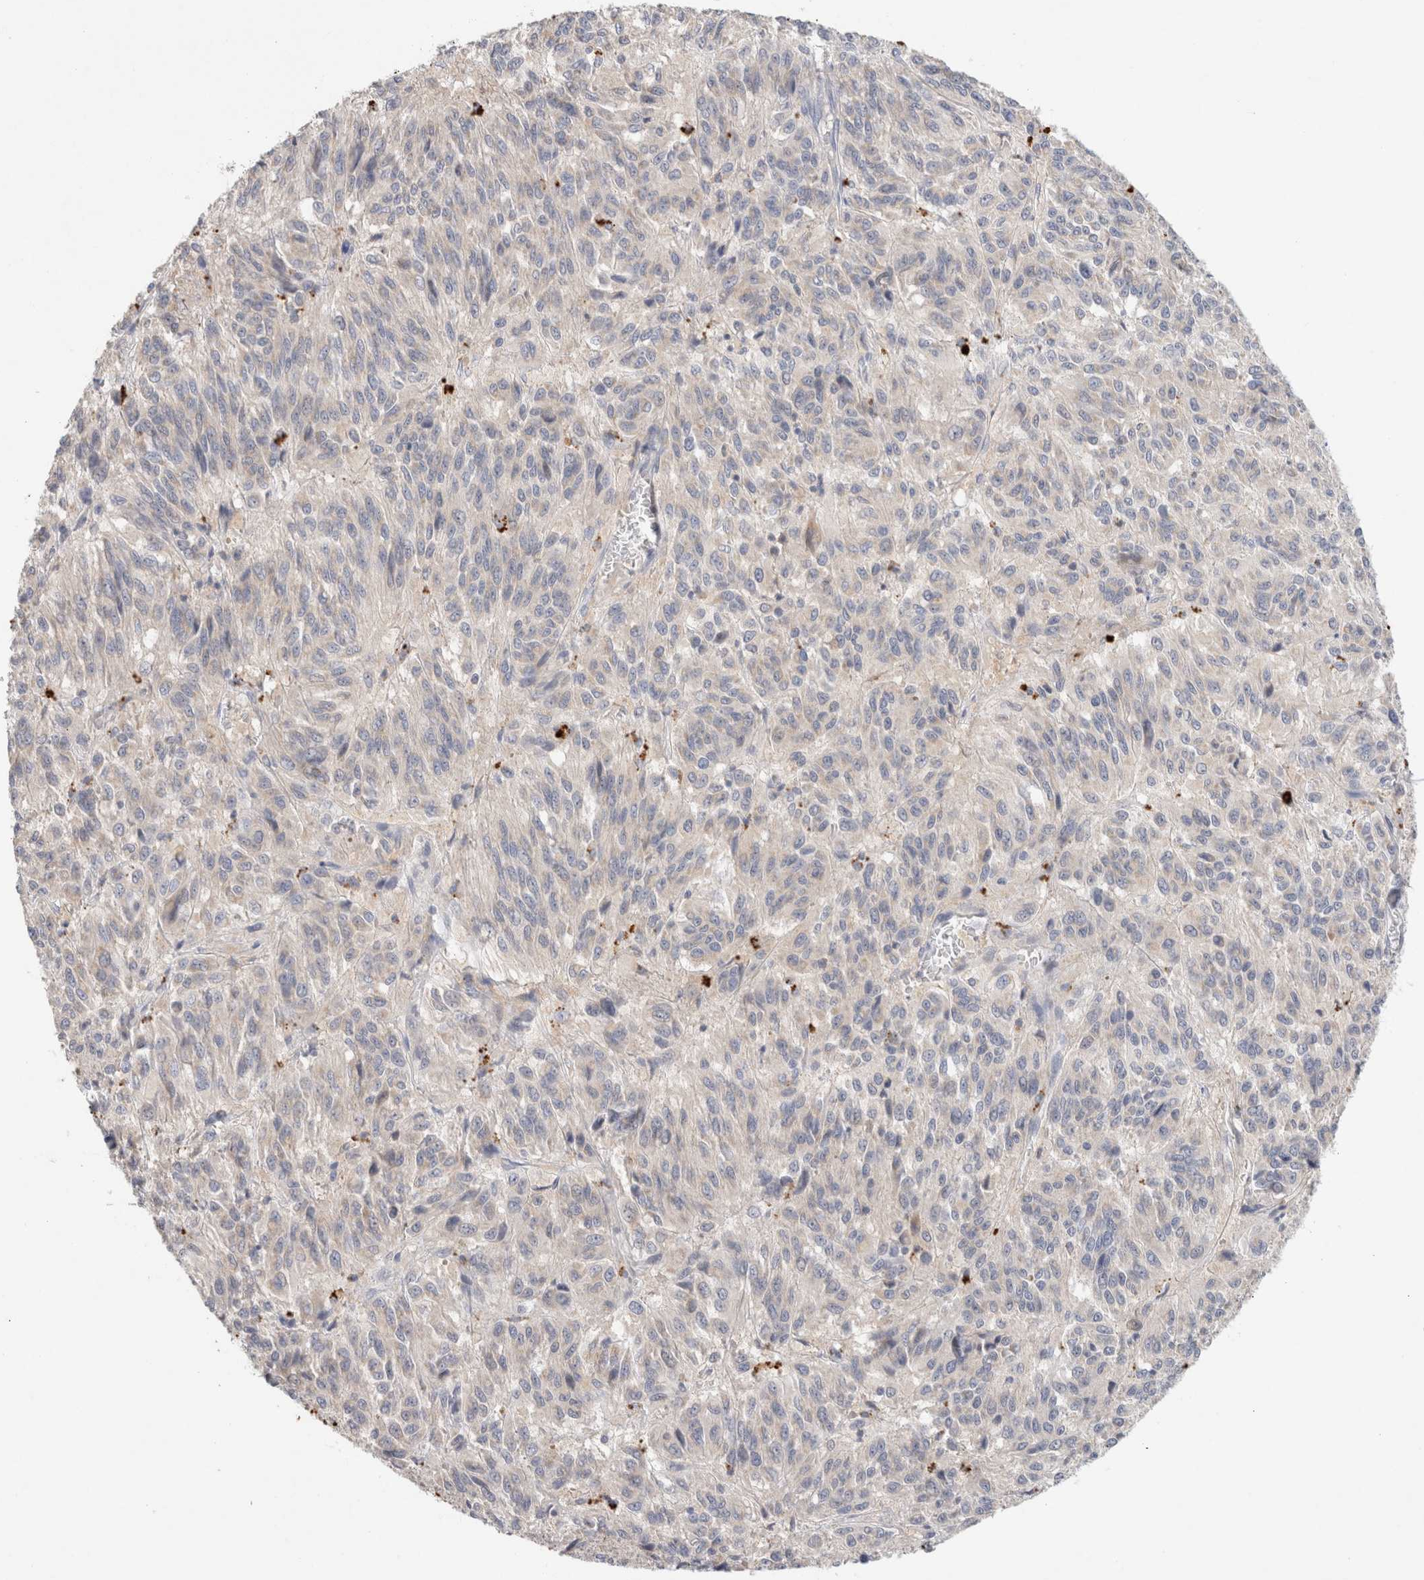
{"staining": {"intensity": "negative", "quantity": "none", "location": "none"}, "tissue": "melanoma", "cell_type": "Tumor cells", "image_type": "cancer", "snomed": [{"axis": "morphology", "description": "Malignant melanoma, Metastatic site"}, {"axis": "topography", "description": "Lung"}], "caption": "Tumor cells show no significant expression in malignant melanoma (metastatic site). (DAB (3,3'-diaminobenzidine) IHC, high magnification).", "gene": "MPP2", "patient": {"sex": "male", "age": 64}}